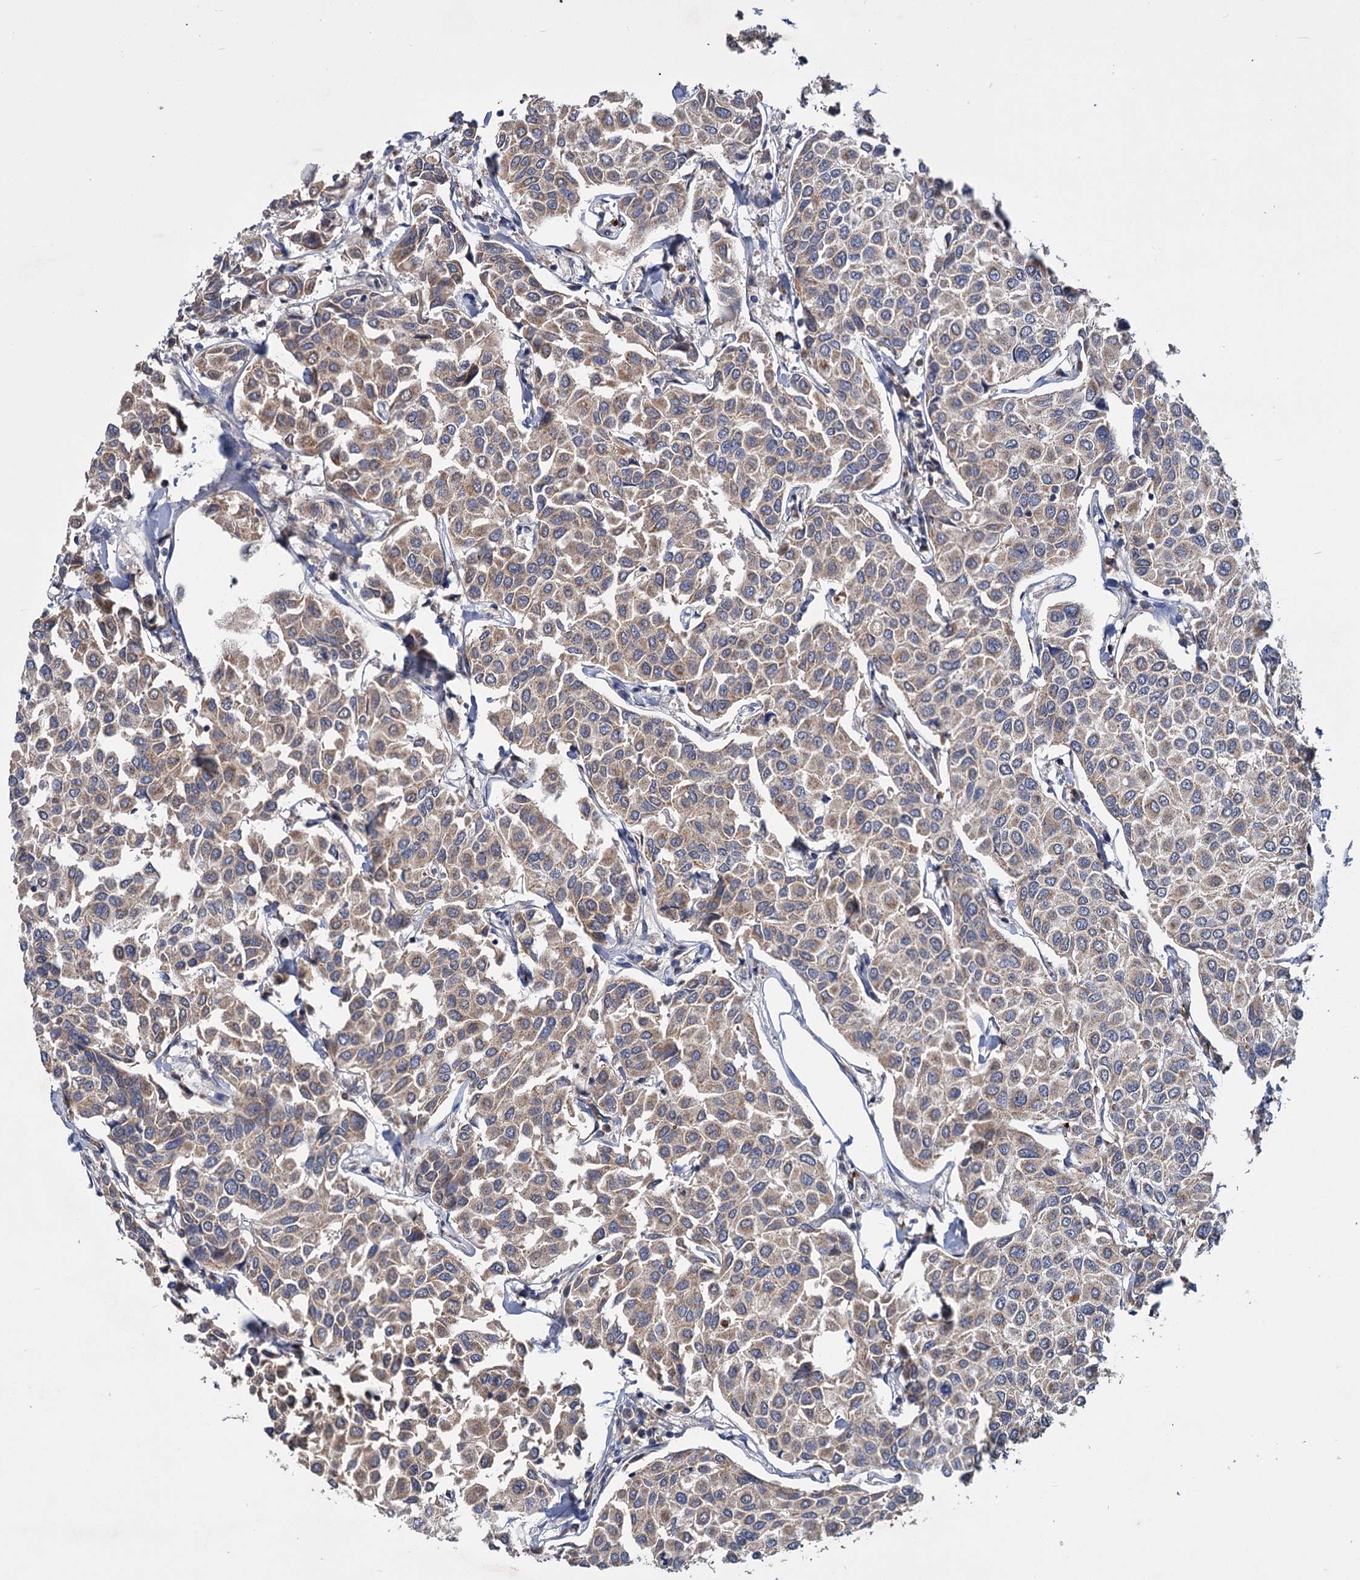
{"staining": {"intensity": "weak", "quantity": ">75%", "location": "cytoplasmic/membranous"}, "tissue": "breast cancer", "cell_type": "Tumor cells", "image_type": "cancer", "snomed": [{"axis": "morphology", "description": "Duct carcinoma"}, {"axis": "topography", "description": "Breast"}], "caption": "Immunohistochemical staining of human breast invasive ductal carcinoma demonstrates low levels of weak cytoplasmic/membranous protein expression in about >75% of tumor cells.", "gene": "DYNC2H1", "patient": {"sex": "female", "age": 55}}